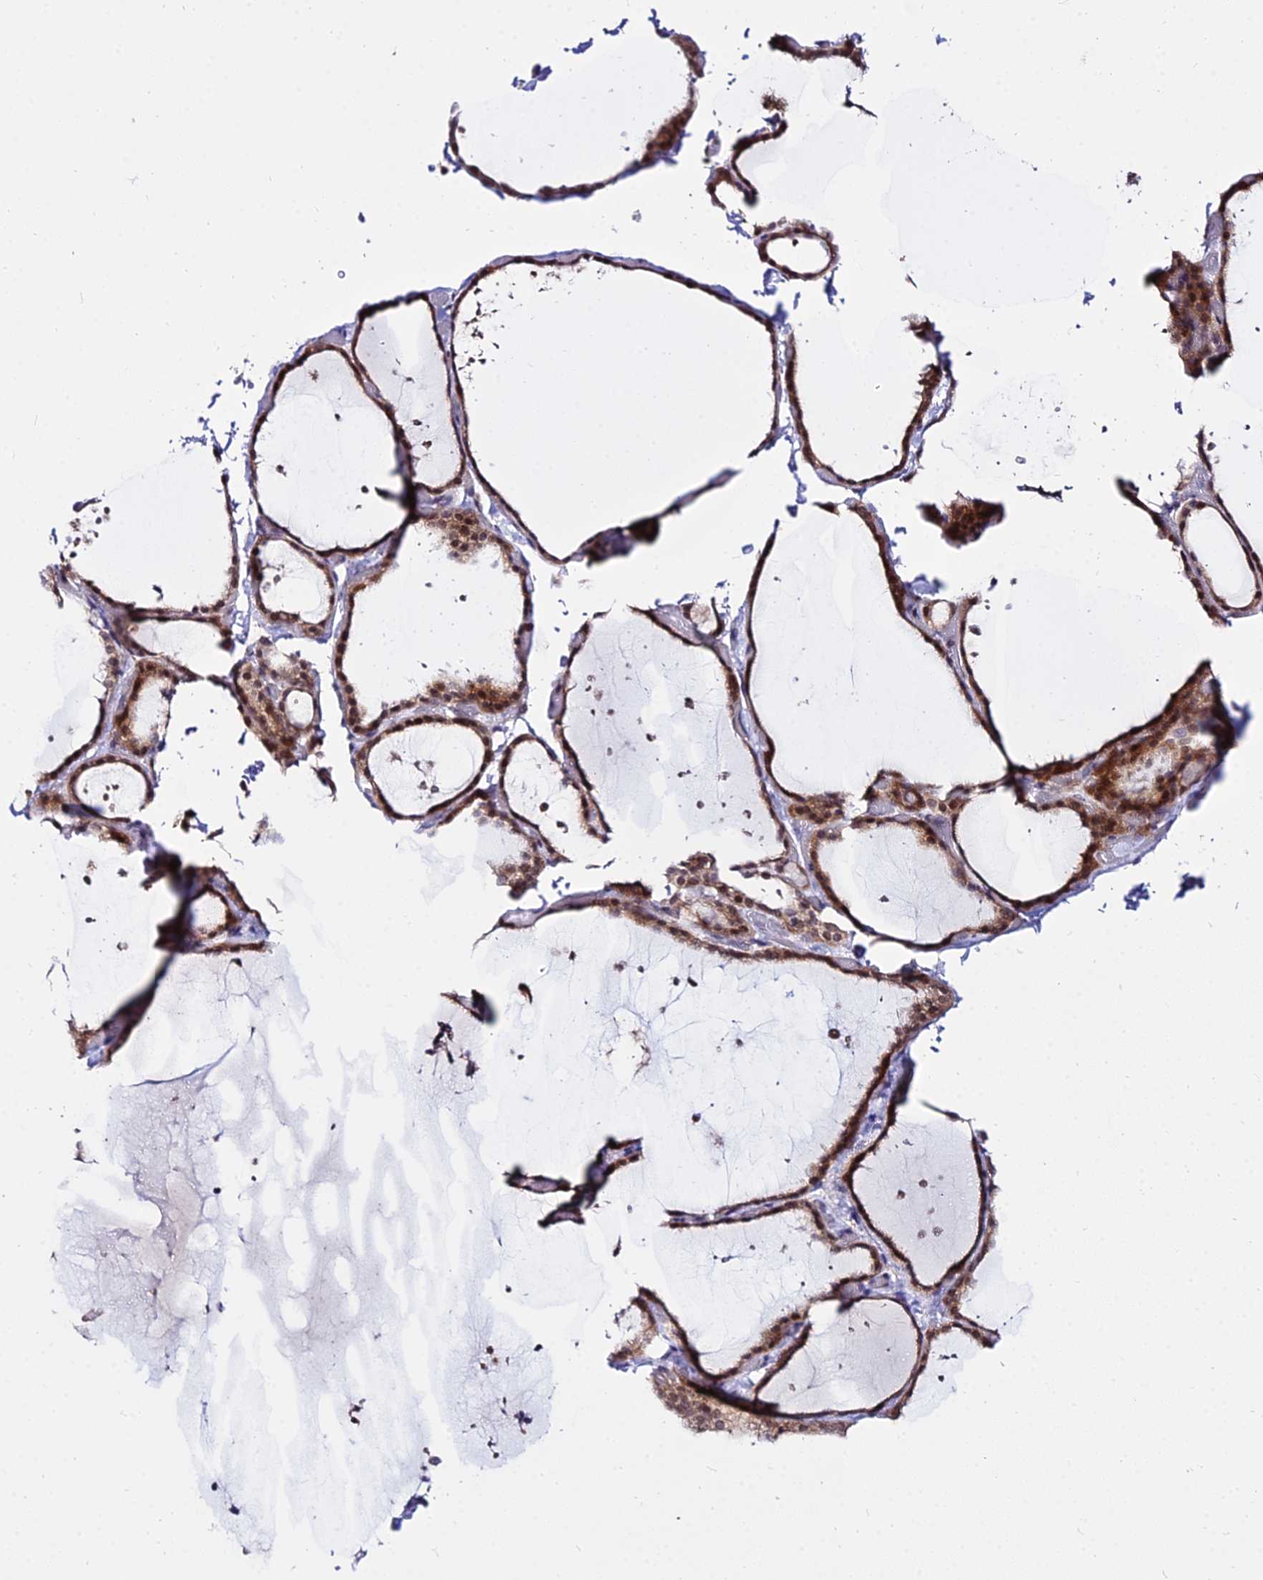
{"staining": {"intensity": "moderate", "quantity": ">75%", "location": "cytoplasmic/membranous,nuclear"}, "tissue": "thyroid gland", "cell_type": "Glandular cells", "image_type": "normal", "snomed": [{"axis": "morphology", "description": "Normal tissue, NOS"}, {"axis": "topography", "description": "Thyroid gland"}], "caption": "Immunohistochemical staining of unremarkable thyroid gland reveals >75% levels of moderate cytoplasmic/membranous,nuclear protein expression in about >75% of glandular cells. Nuclei are stained in blue.", "gene": "C6orf163", "patient": {"sex": "female", "age": 44}}